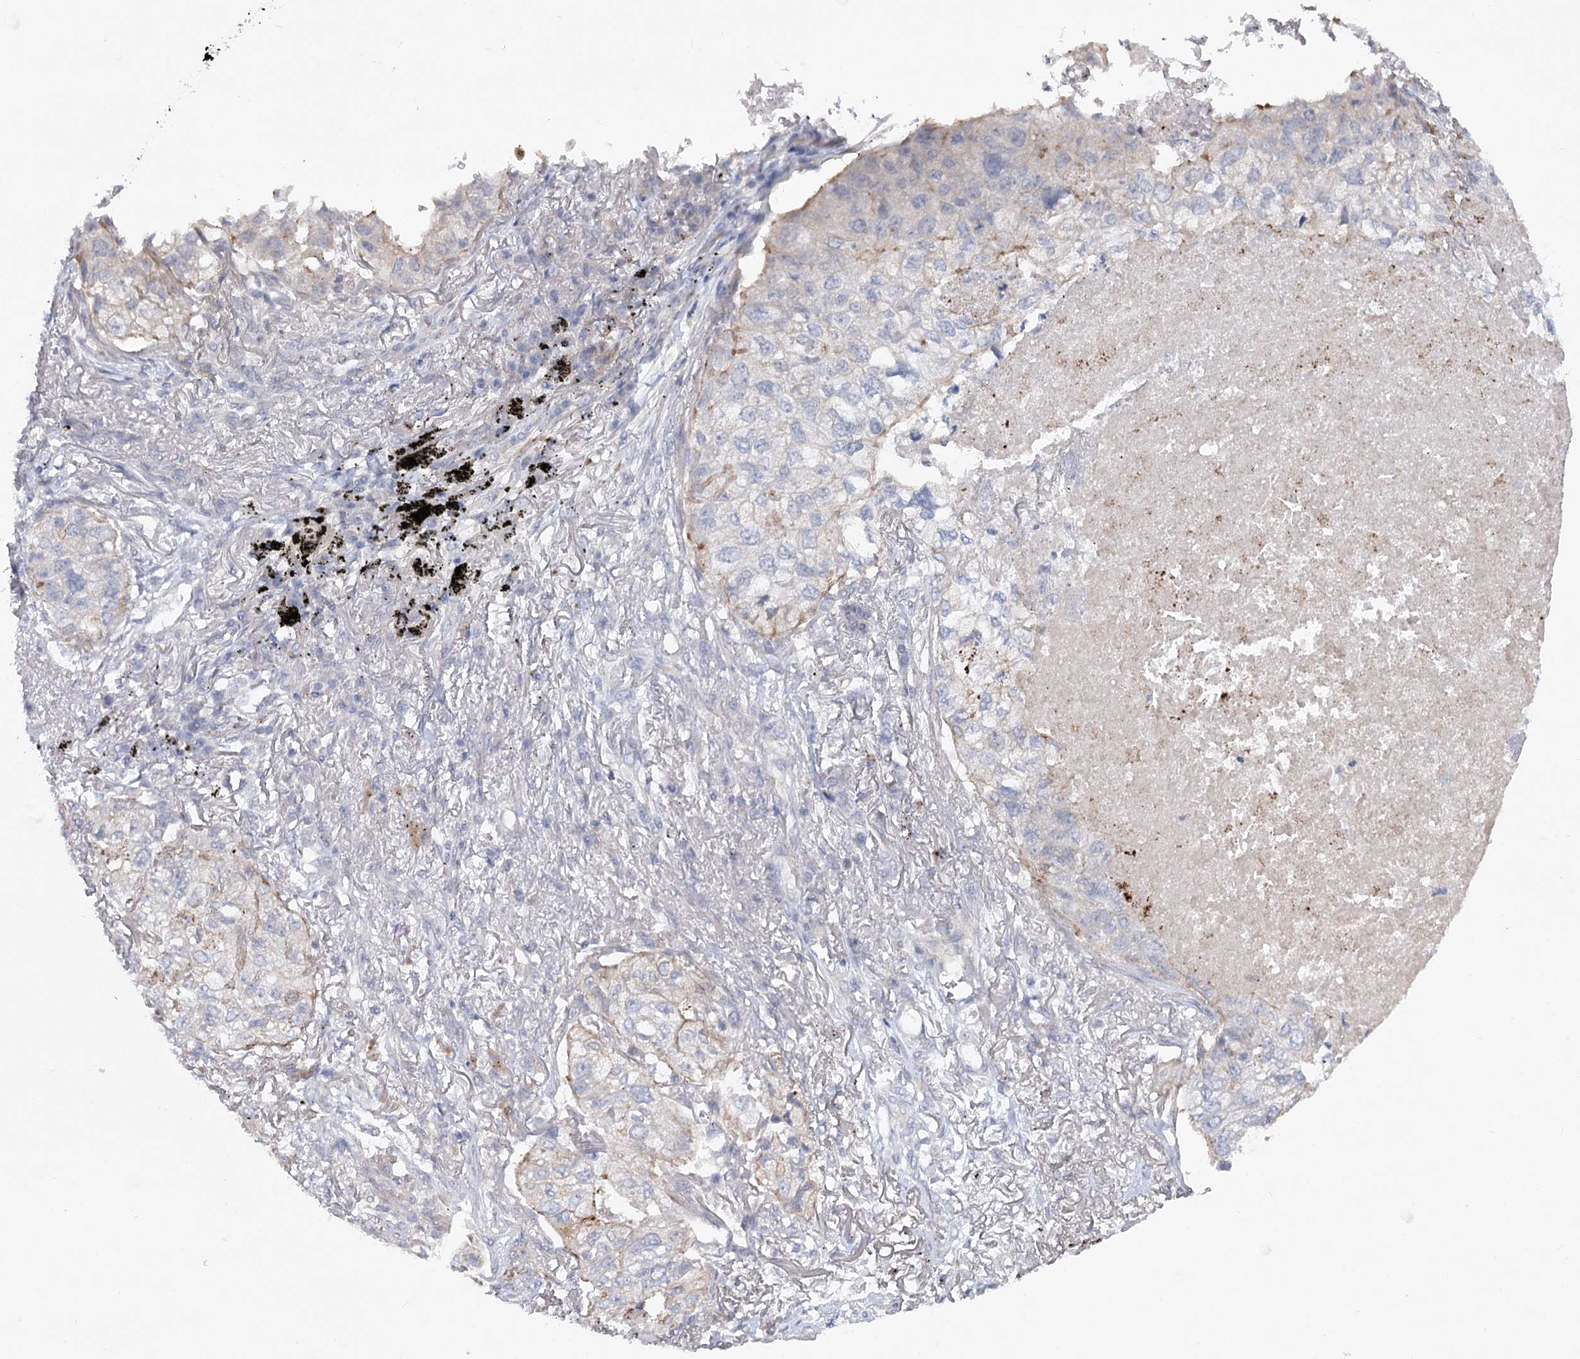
{"staining": {"intensity": "negative", "quantity": "none", "location": "none"}, "tissue": "lung cancer", "cell_type": "Tumor cells", "image_type": "cancer", "snomed": [{"axis": "morphology", "description": "Adenocarcinoma, NOS"}, {"axis": "topography", "description": "Lung"}], "caption": "A histopathology image of lung adenocarcinoma stained for a protein shows no brown staining in tumor cells.", "gene": "SCN11A", "patient": {"sex": "male", "age": 65}}